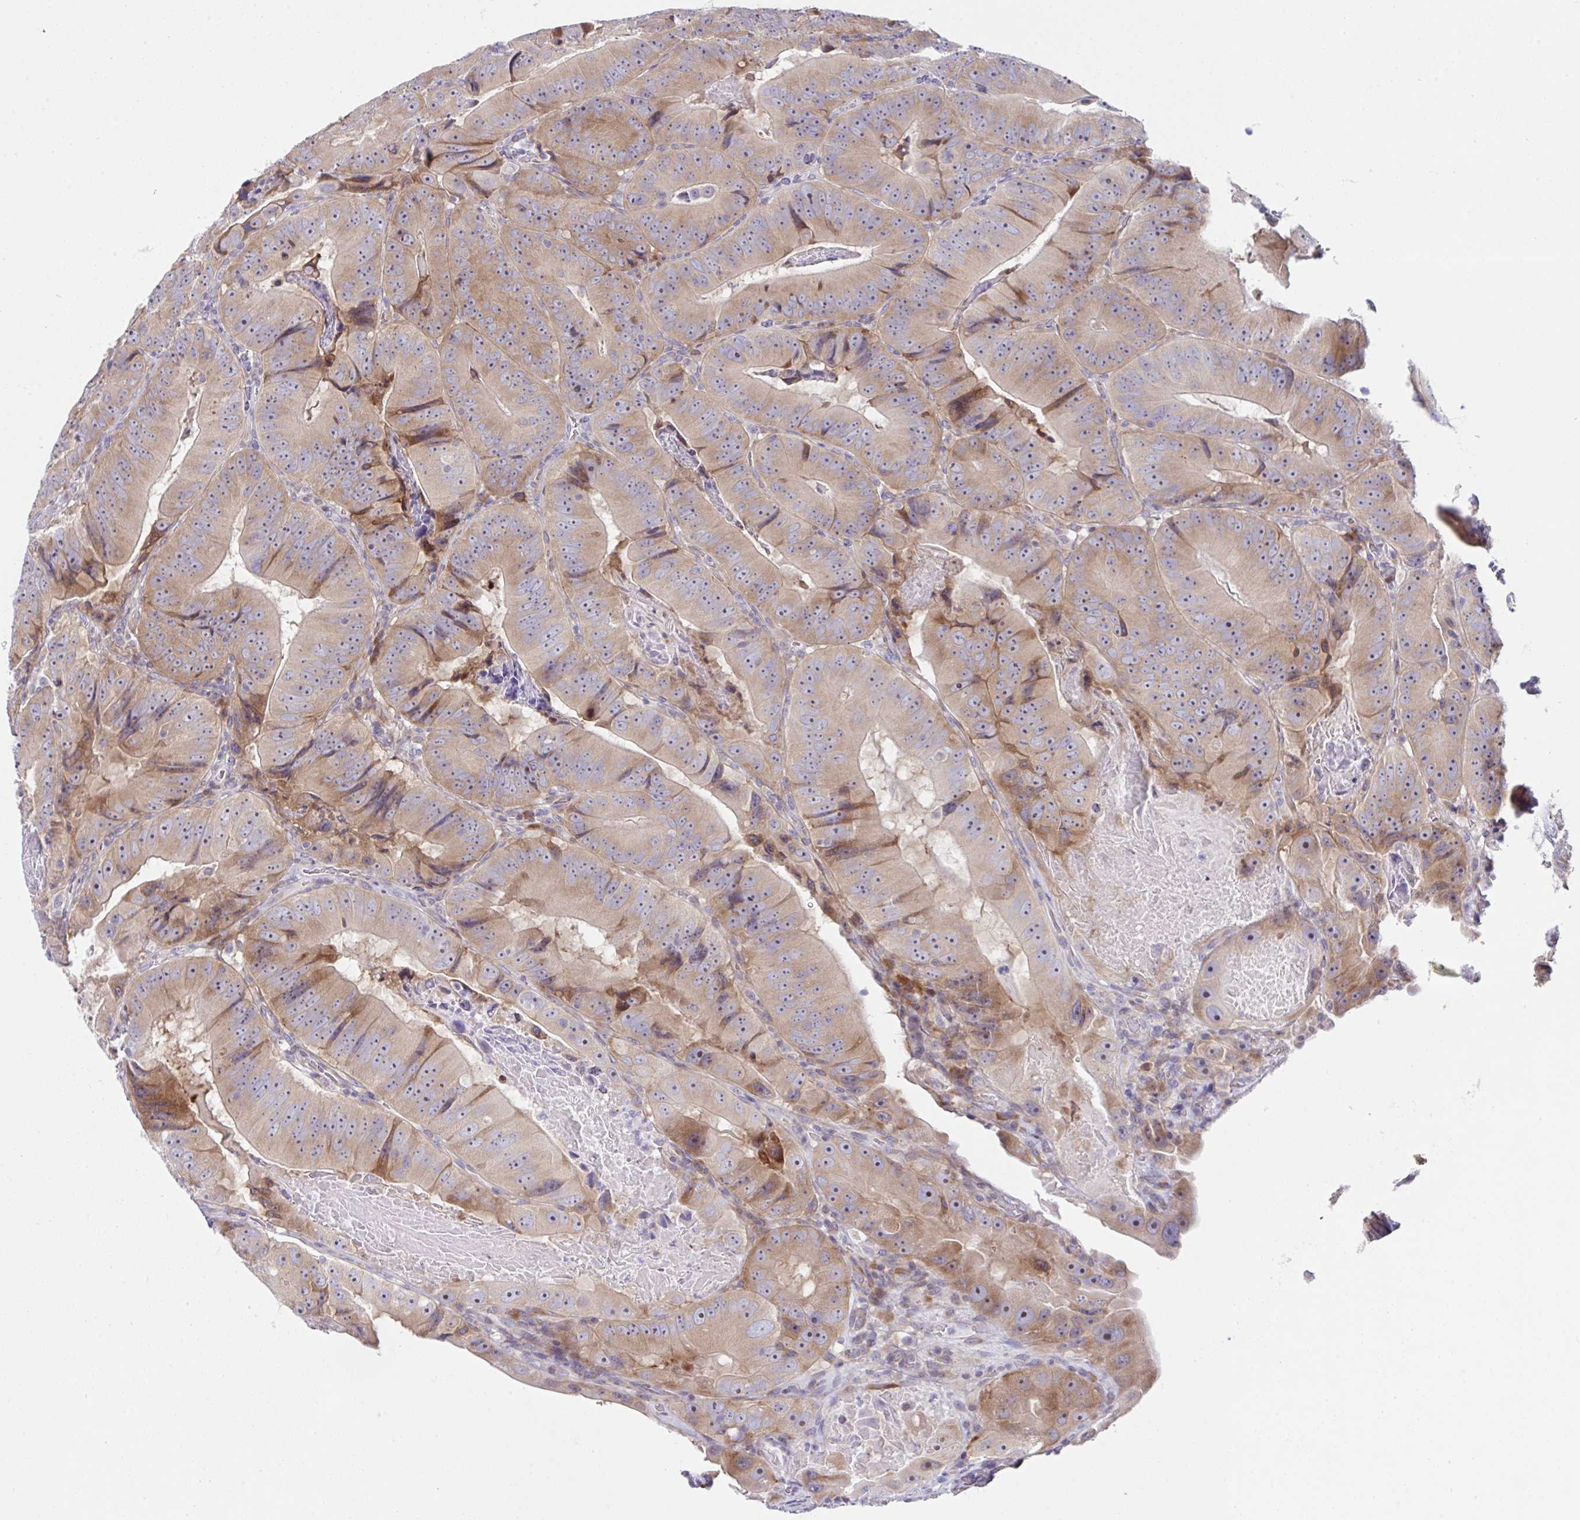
{"staining": {"intensity": "moderate", "quantity": ">75%", "location": "cytoplasmic/membranous"}, "tissue": "colorectal cancer", "cell_type": "Tumor cells", "image_type": "cancer", "snomed": [{"axis": "morphology", "description": "Adenocarcinoma, NOS"}, {"axis": "topography", "description": "Colon"}], "caption": "Immunohistochemical staining of human colorectal cancer (adenocarcinoma) demonstrates medium levels of moderate cytoplasmic/membranous staining in approximately >75% of tumor cells.", "gene": "FAU", "patient": {"sex": "female", "age": 86}}